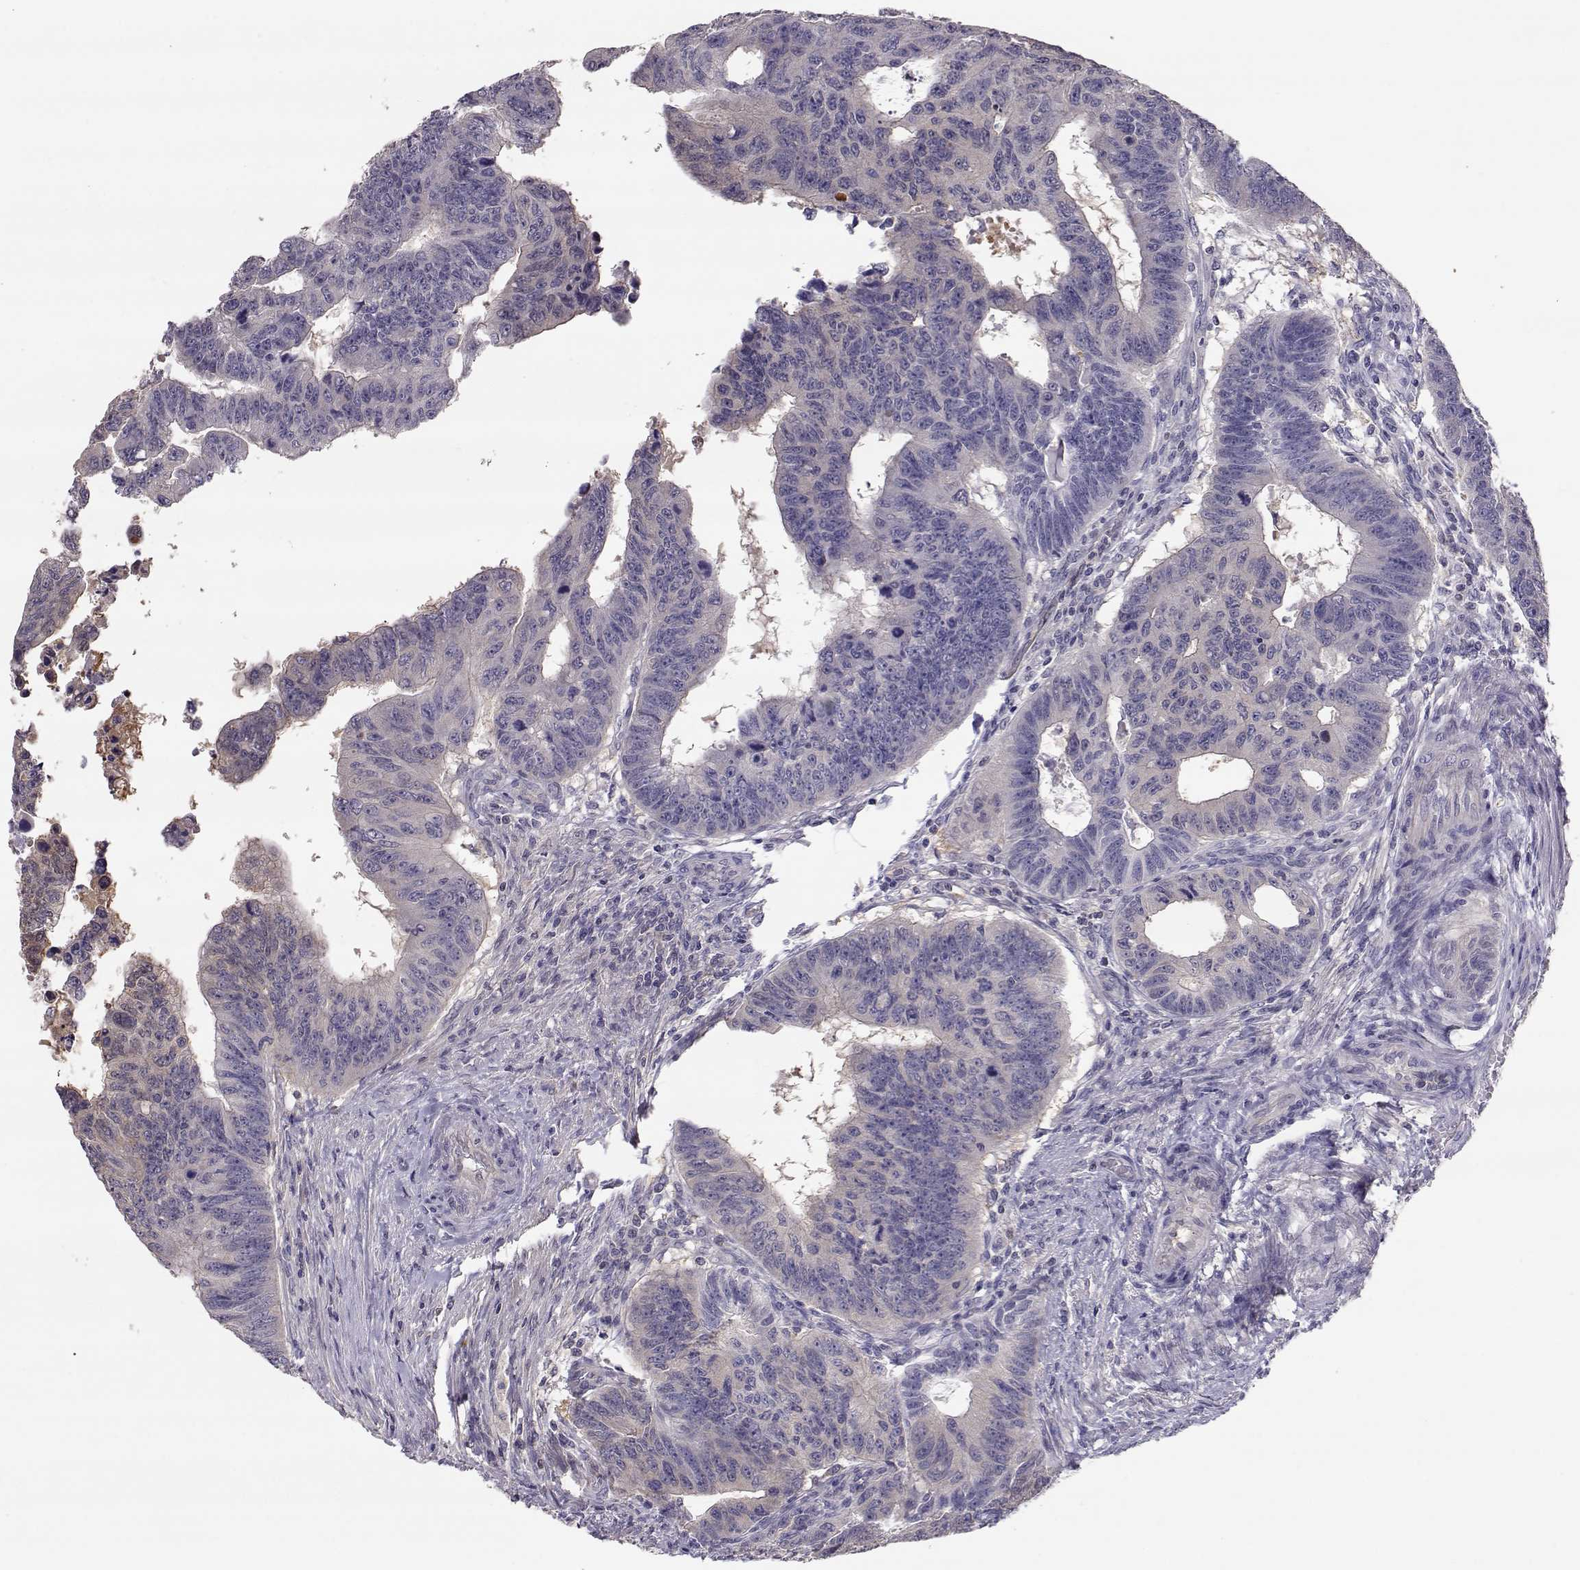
{"staining": {"intensity": "negative", "quantity": "none", "location": "none"}, "tissue": "colorectal cancer", "cell_type": "Tumor cells", "image_type": "cancer", "snomed": [{"axis": "morphology", "description": "Adenocarcinoma, NOS"}, {"axis": "topography", "description": "Rectum"}], "caption": "The micrograph reveals no significant staining in tumor cells of colorectal cancer (adenocarcinoma).", "gene": "NCAM2", "patient": {"sex": "female", "age": 85}}